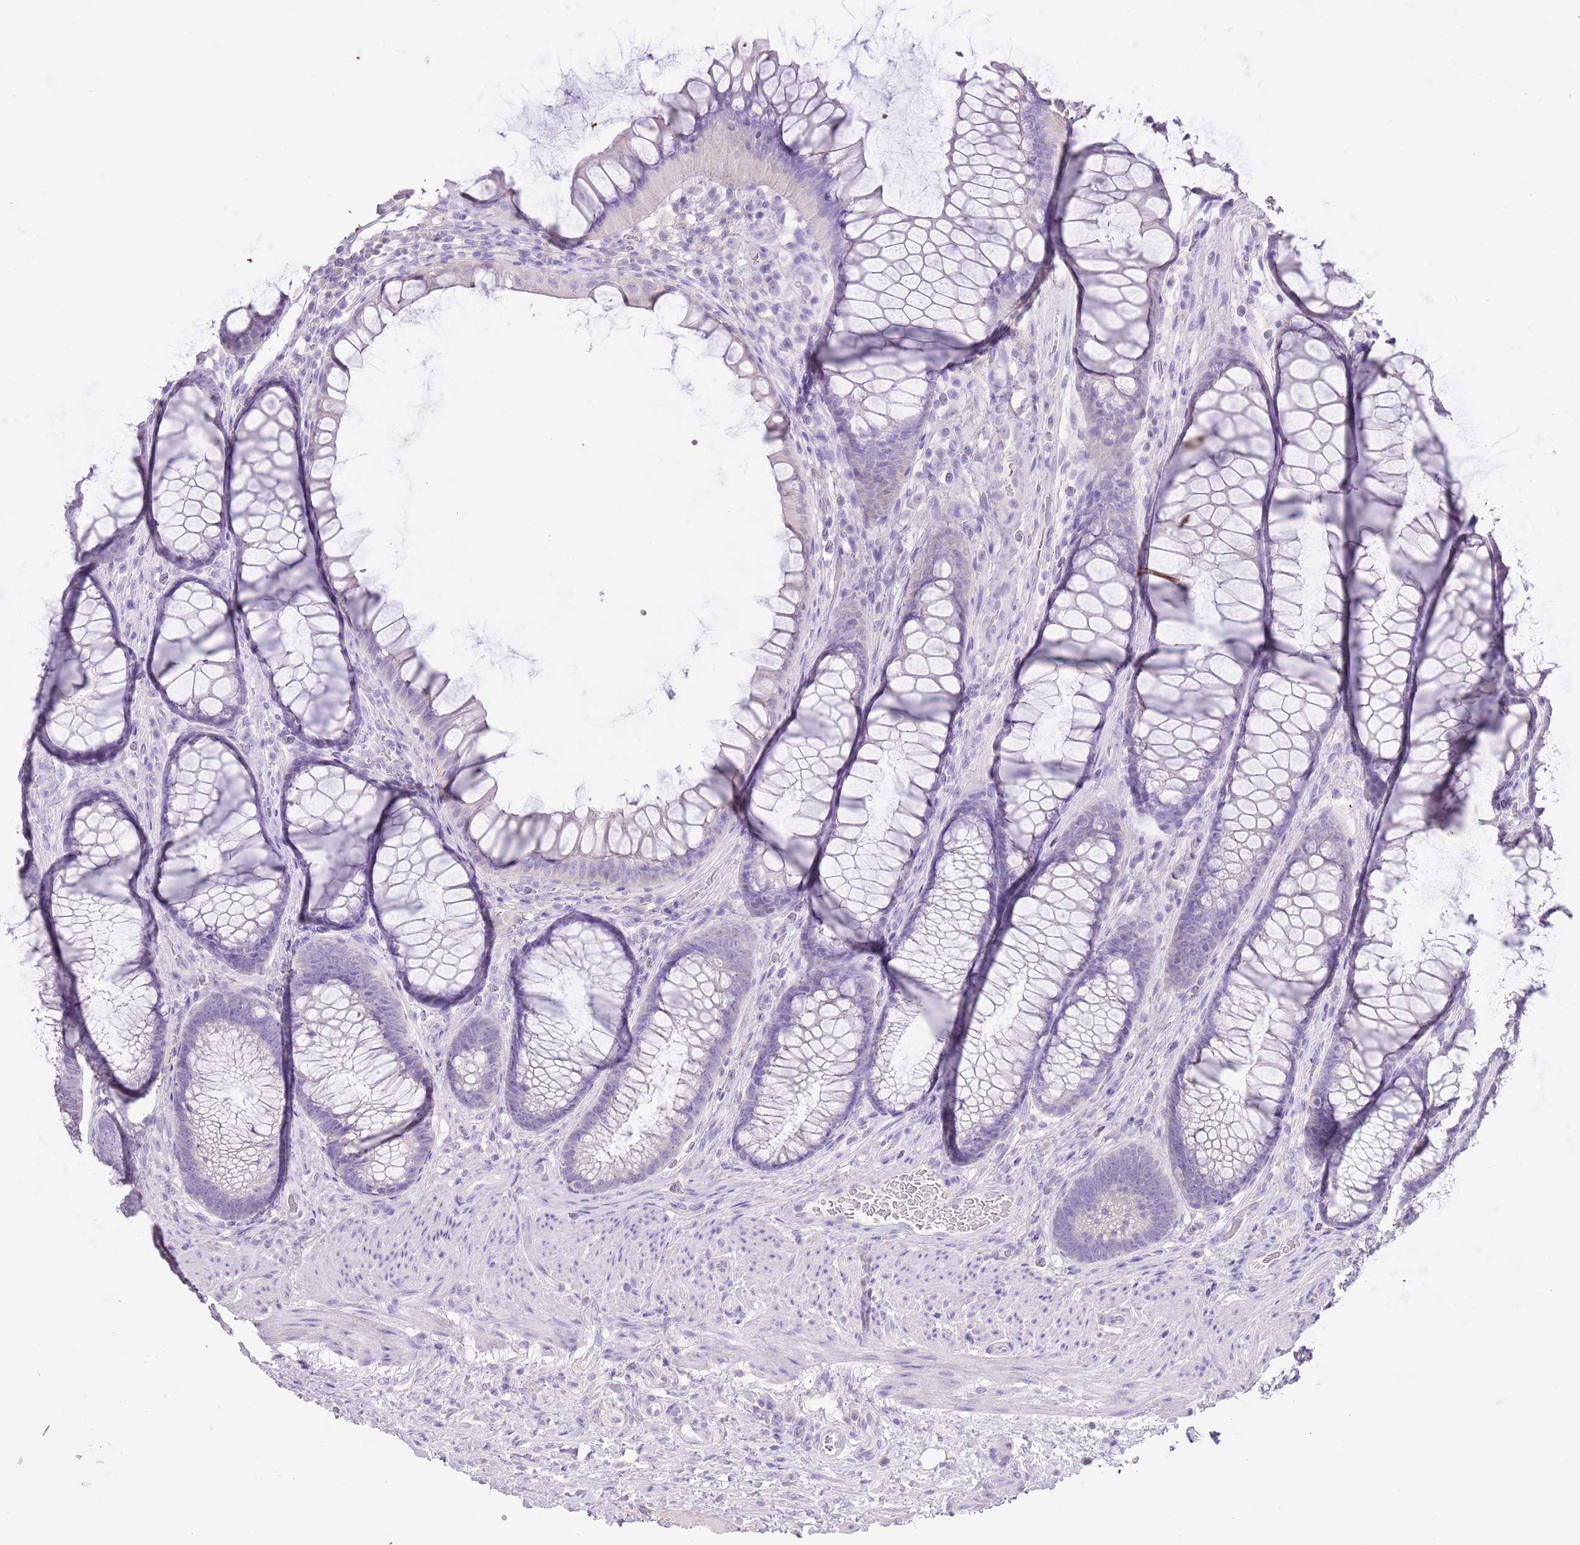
{"staining": {"intensity": "negative", "quantity": "none", "location": "none"}, "tissue": "colon", "cell_type": "Endothelial cells", "image_type": "normal", "snomed": [{"axis": "morphology", "description": "Normal tissue, NOS"}, {"axis": "topography", "description": "Colon"}], "caption": "Immunohistochemistry (IHC) of normal colon reveals no expression in endothelial cells.", "gene": "BLOC1S2", "patient": {"sex": "female", "age": 82}}